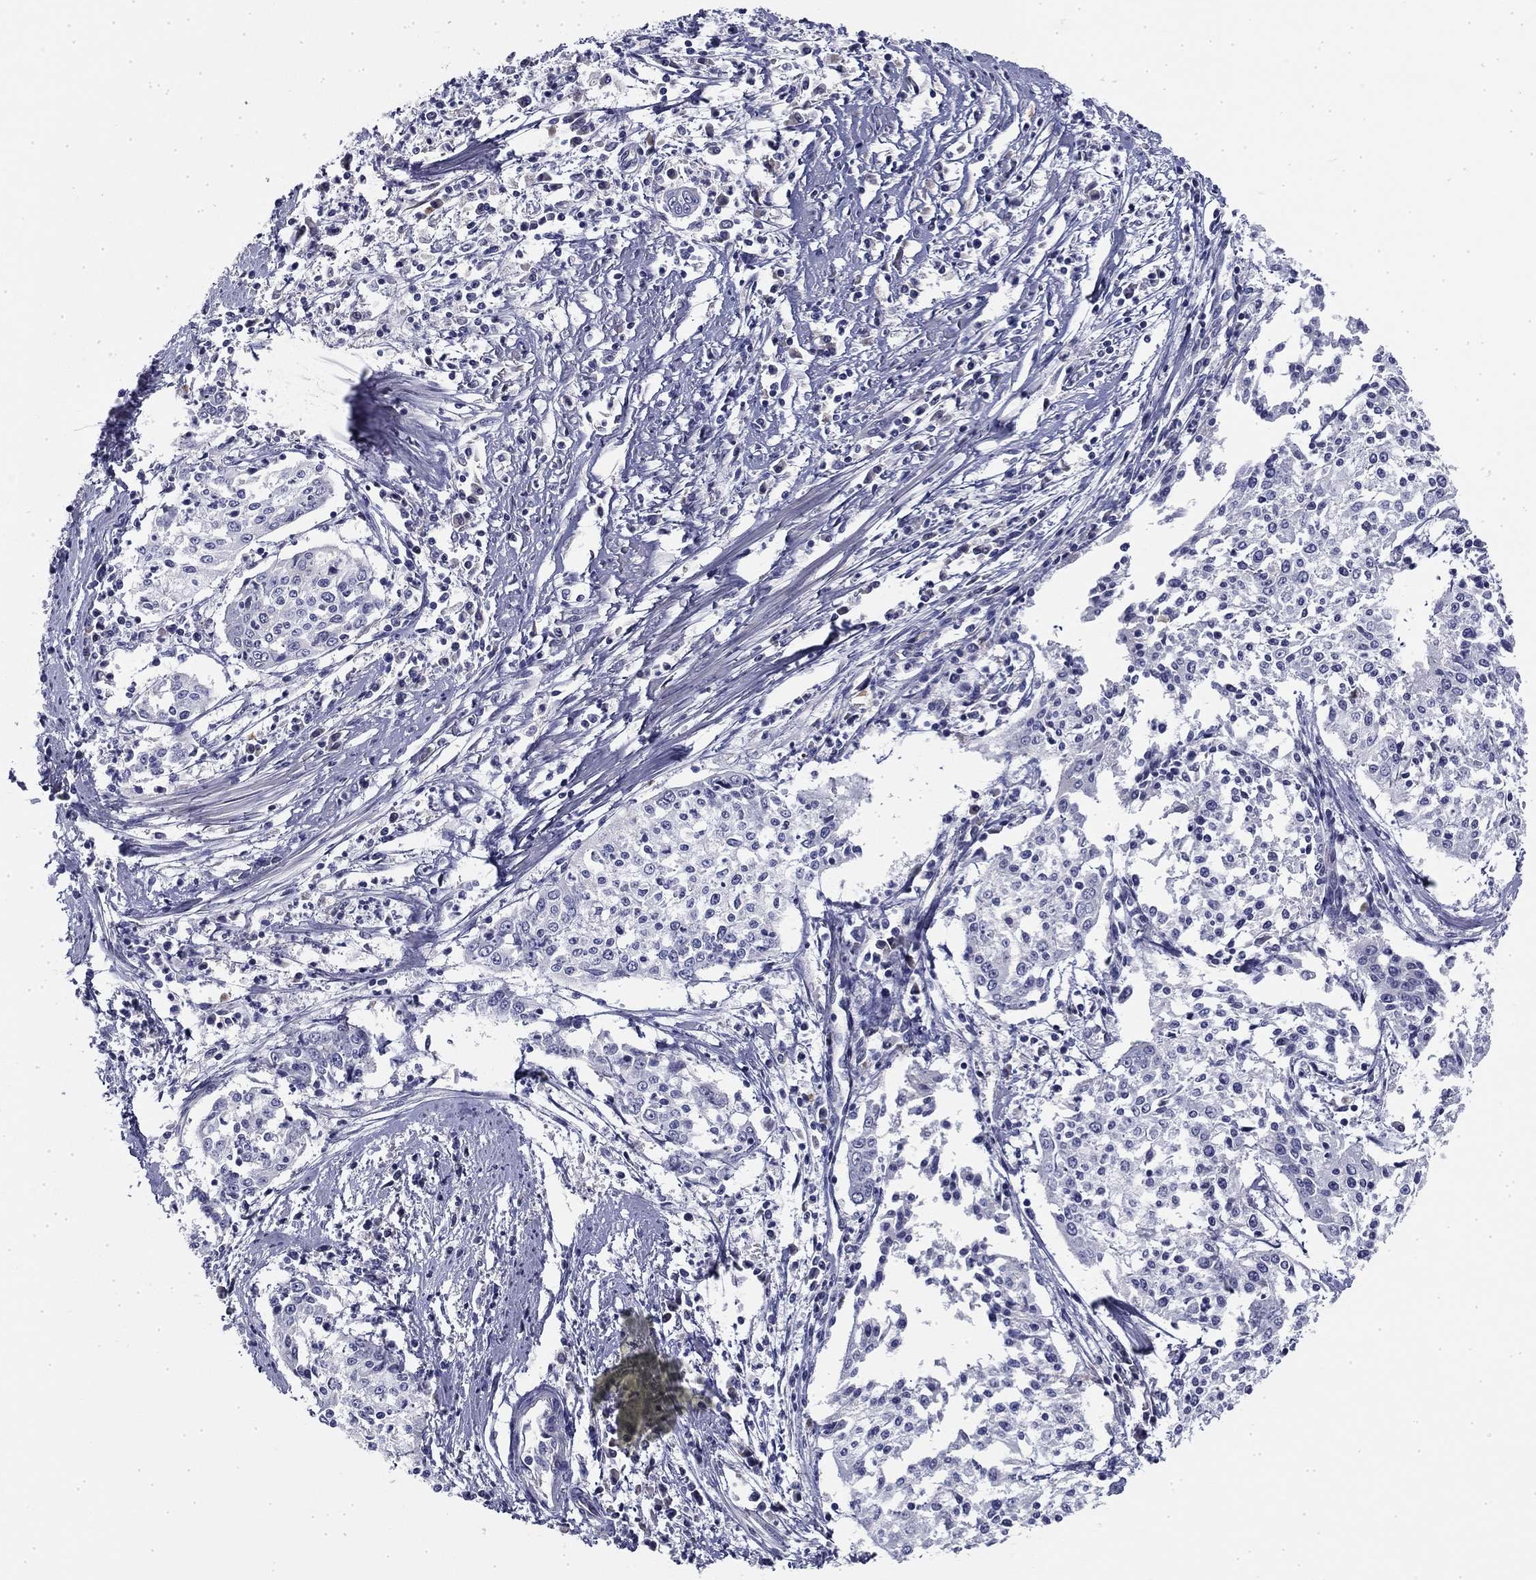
{"staining": {"intensity": "negative", "quantity": "none", "location": "none"}, "tissue": "cervical cancer", "cell_type": "Tumor cells", "image_type": "cancer", "snomed": [{"axis": "morphology", "description": "Squamous cell carcinoma, NOS"}, {"axis": "topography", "description": "Cervix"}], "caption": "A high-resolution image shows IHC staining of squamous cell carcinoma (cervical), which exhibits no significant staining in tumor cells. Brightfield microscopy of immunohistochemistry (IHC) stained with DAB (brown) and hematoxylin (blue), captured at high magnification.", "gene": "CPLX4", "patient": {"sex": "female", "age": 41}}